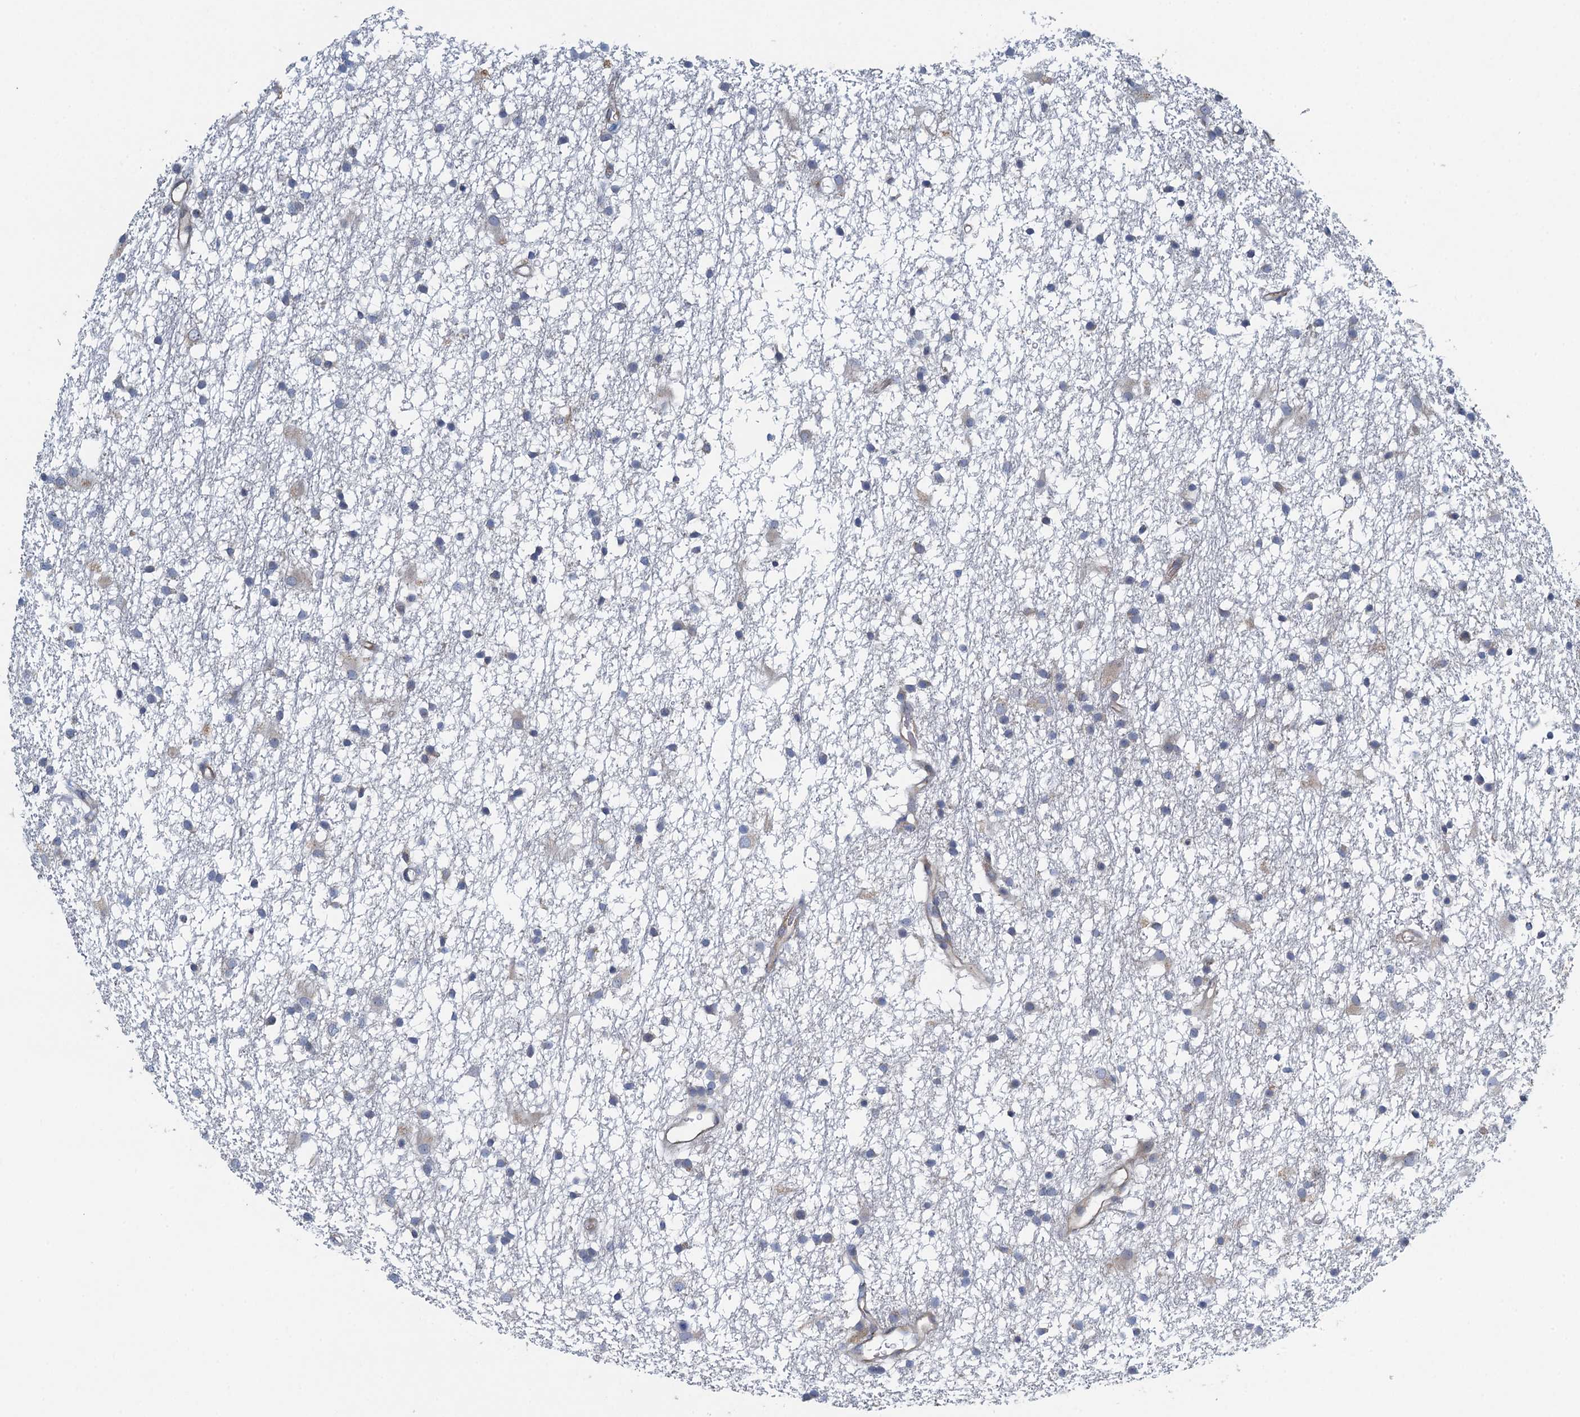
{"staining": {"intensity": "negative", "quantity": "none", "location": "none"}, "tissue": "glioma", "cell_type": "Tumor cells", "image_type": "cancer", "snomed": [{"axis": "morphology", "description": "Glioma, malignant, High grade"}, {"axis": "topography", "description": "Brain"}], "caption": "There is no significant staining in tumor cells of glioma.", "gene": "ALG2", "patient": {"sex": "male", "age": 77}}